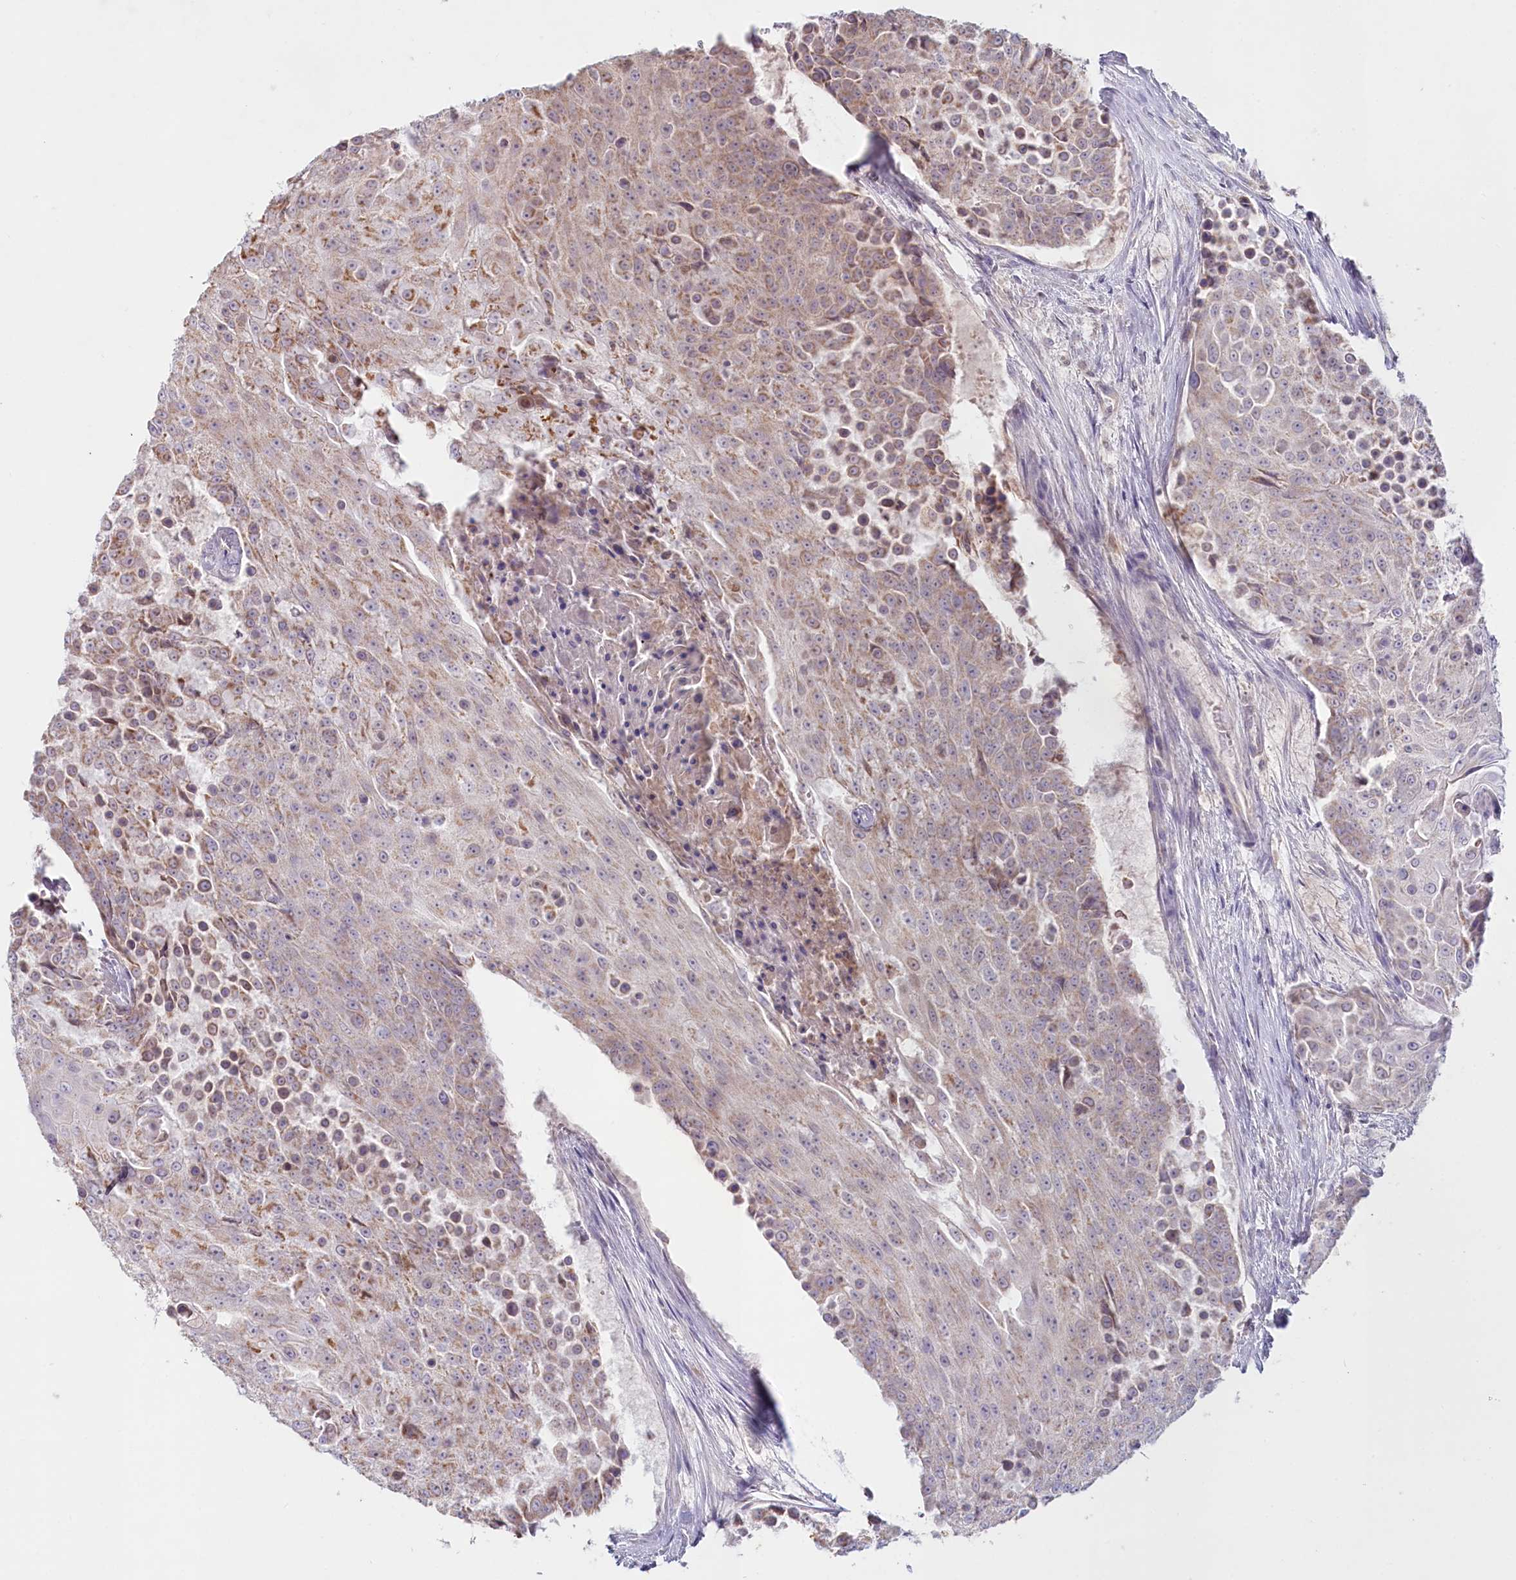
{"staining": {"intensity": "moderate", "quantity": "25%-75%", "location": "cytoplasmic/membranous"}, "tissue": "urothelial cancer", "cell_type": "Tumor cells", "image_type": "cancer", "snomed": [{"axis": "morphology", "description": "Urothelial carcinoma, High grade"}, {"axis": "topography", "description": "Urinary bladder"}], "caption": "This photomicrograph demonstrates immunohistochemistry staining of urothelial cancer, with medium moderate cytoplasmic/membranous positivity in about 25%-75% of tumor cells.", "gene": "PSAPL1", "patient": {"sex": "female", "age": 63}}